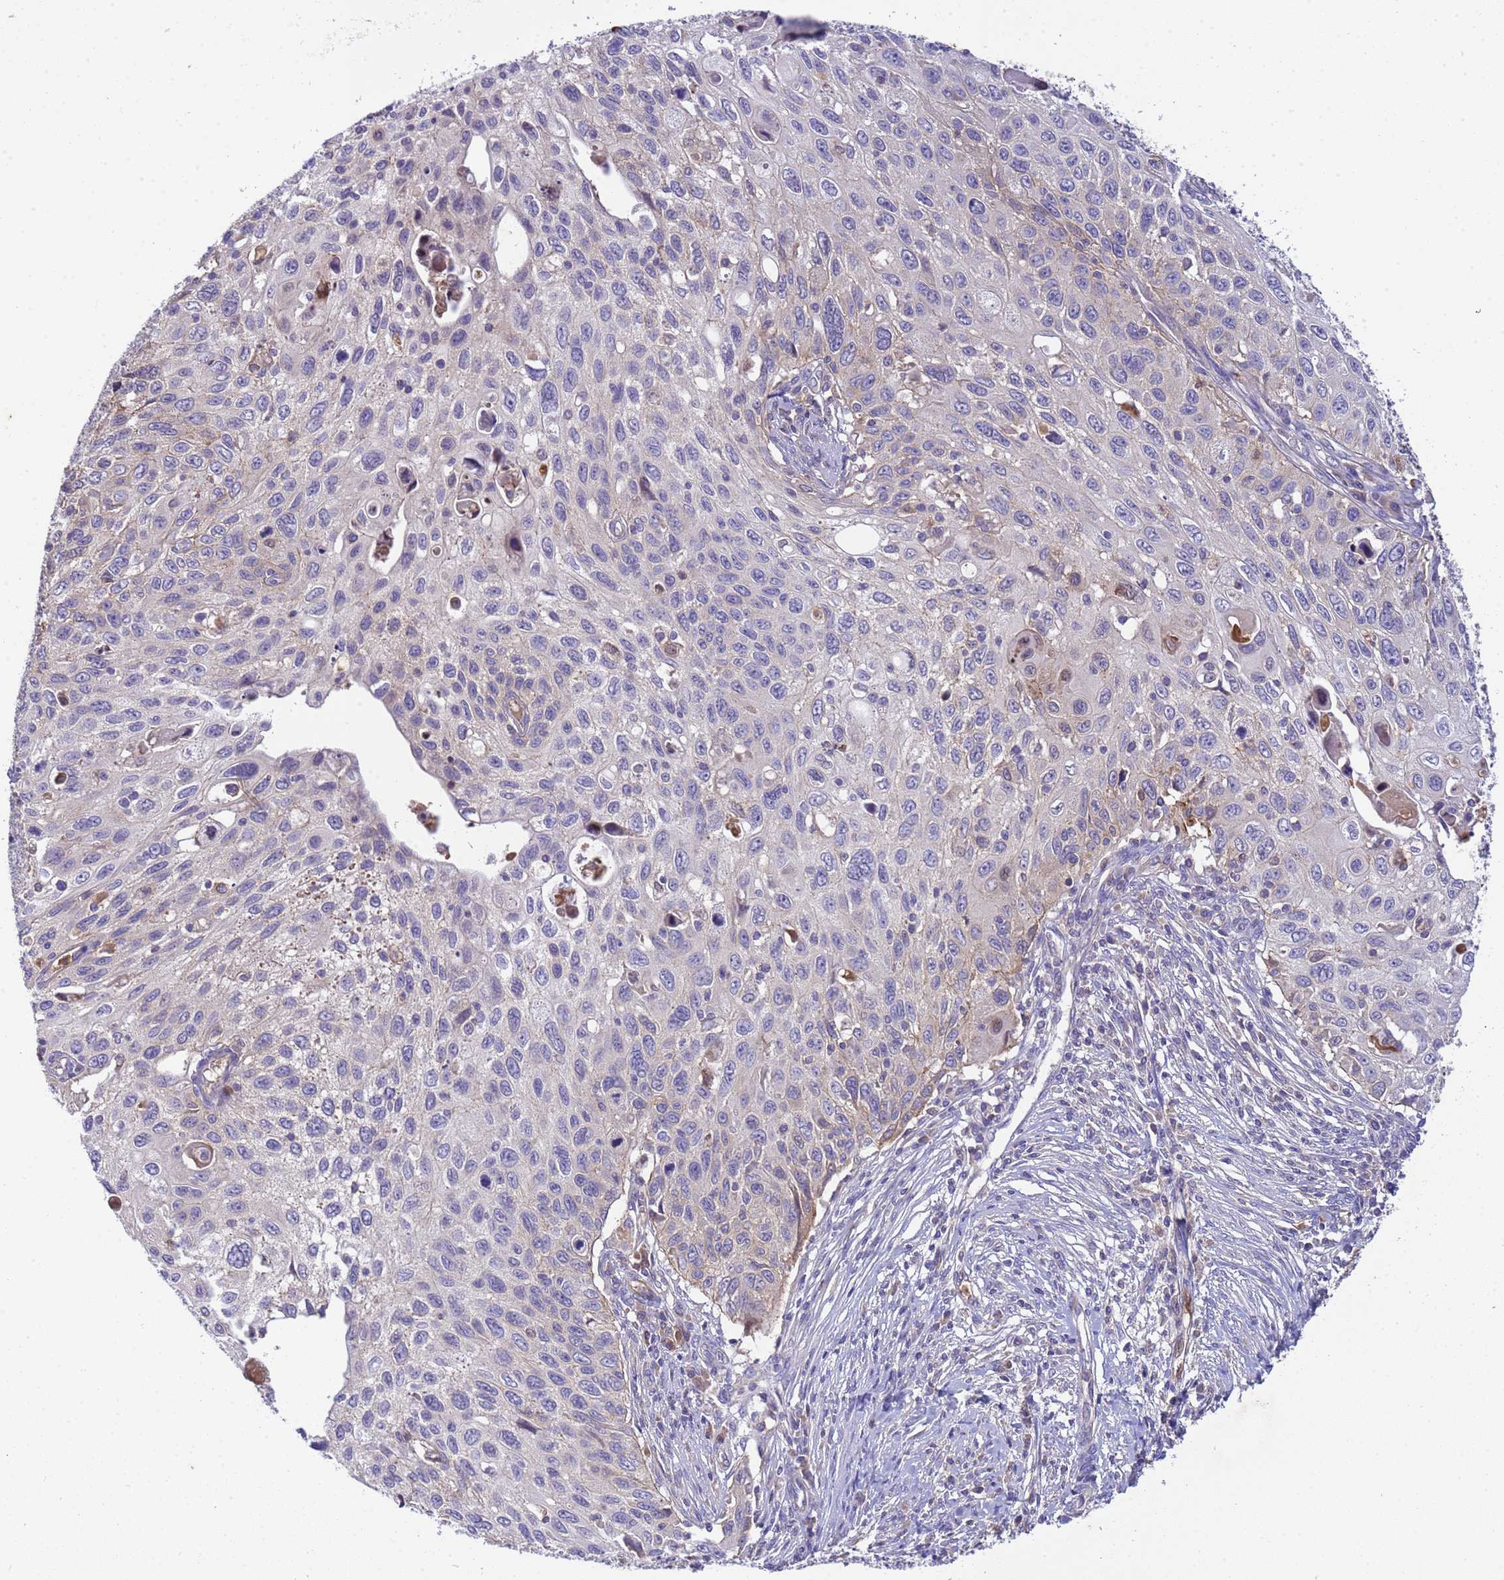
{"staining": {"intensity": "weak", "quantity": "<25%", "location": "cytoplasmic/membranous"}, "tissue": "cervical cancer", "cell_type": "Tumor cells", "image_type": "cancer", "snomed": [{"axis": "morphology", "description": "Squamous cell carcinoma, NOS"}, {"axis": "topography", "description": "Cervix"}], "caption": "There is no significant positivity in tumor cells of squamous cell carcinoma (cervical).", "gene": "PLCXD3", "patient": {"sex": "female", "age": 70}}